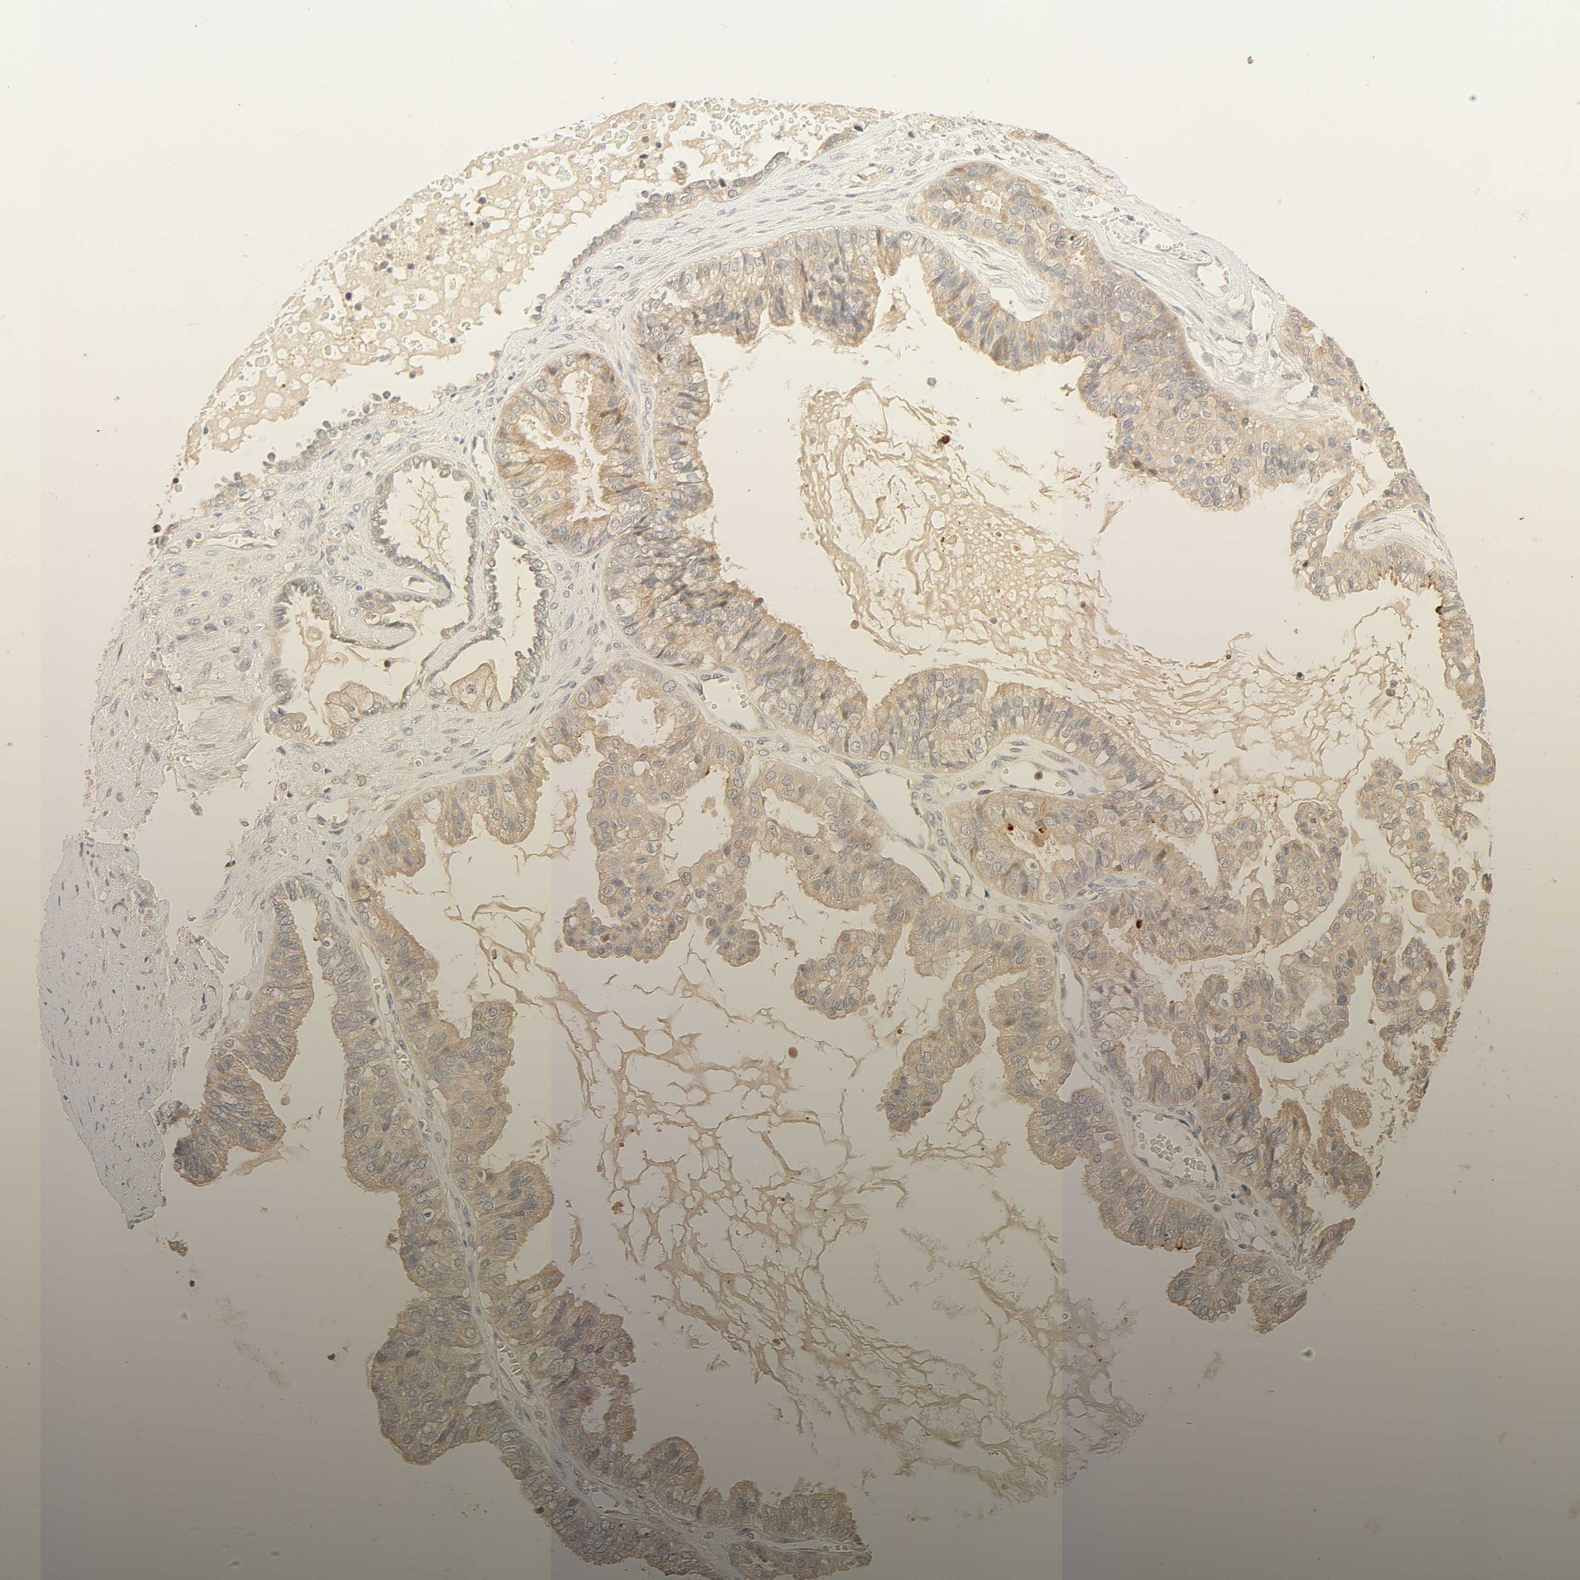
{"staining": {"intensity": "weak", "quantity": "25%-75%", "location": "cytoplasmic/membranous"}, "tissue": "ovarian cancer", "cell_type": "Tumor cells", "image_type": "cancer", "snomed": [{"axis": "morphology", "description": "Carcinoma, NOS"}, {"axis": "morphology", "description": "Carcinoma, endometroid"}, {"axis": "topography", "description": "Ovary"}], "caption": "There is low levels of weak cytoplasmic/membranous expression in tumor cells of ovarian carcinoma, as demonstrated by immunohistochemical staining (brown color).", "gene": "CACNA1G", "patient": {"sex": "female", "age": 50}}